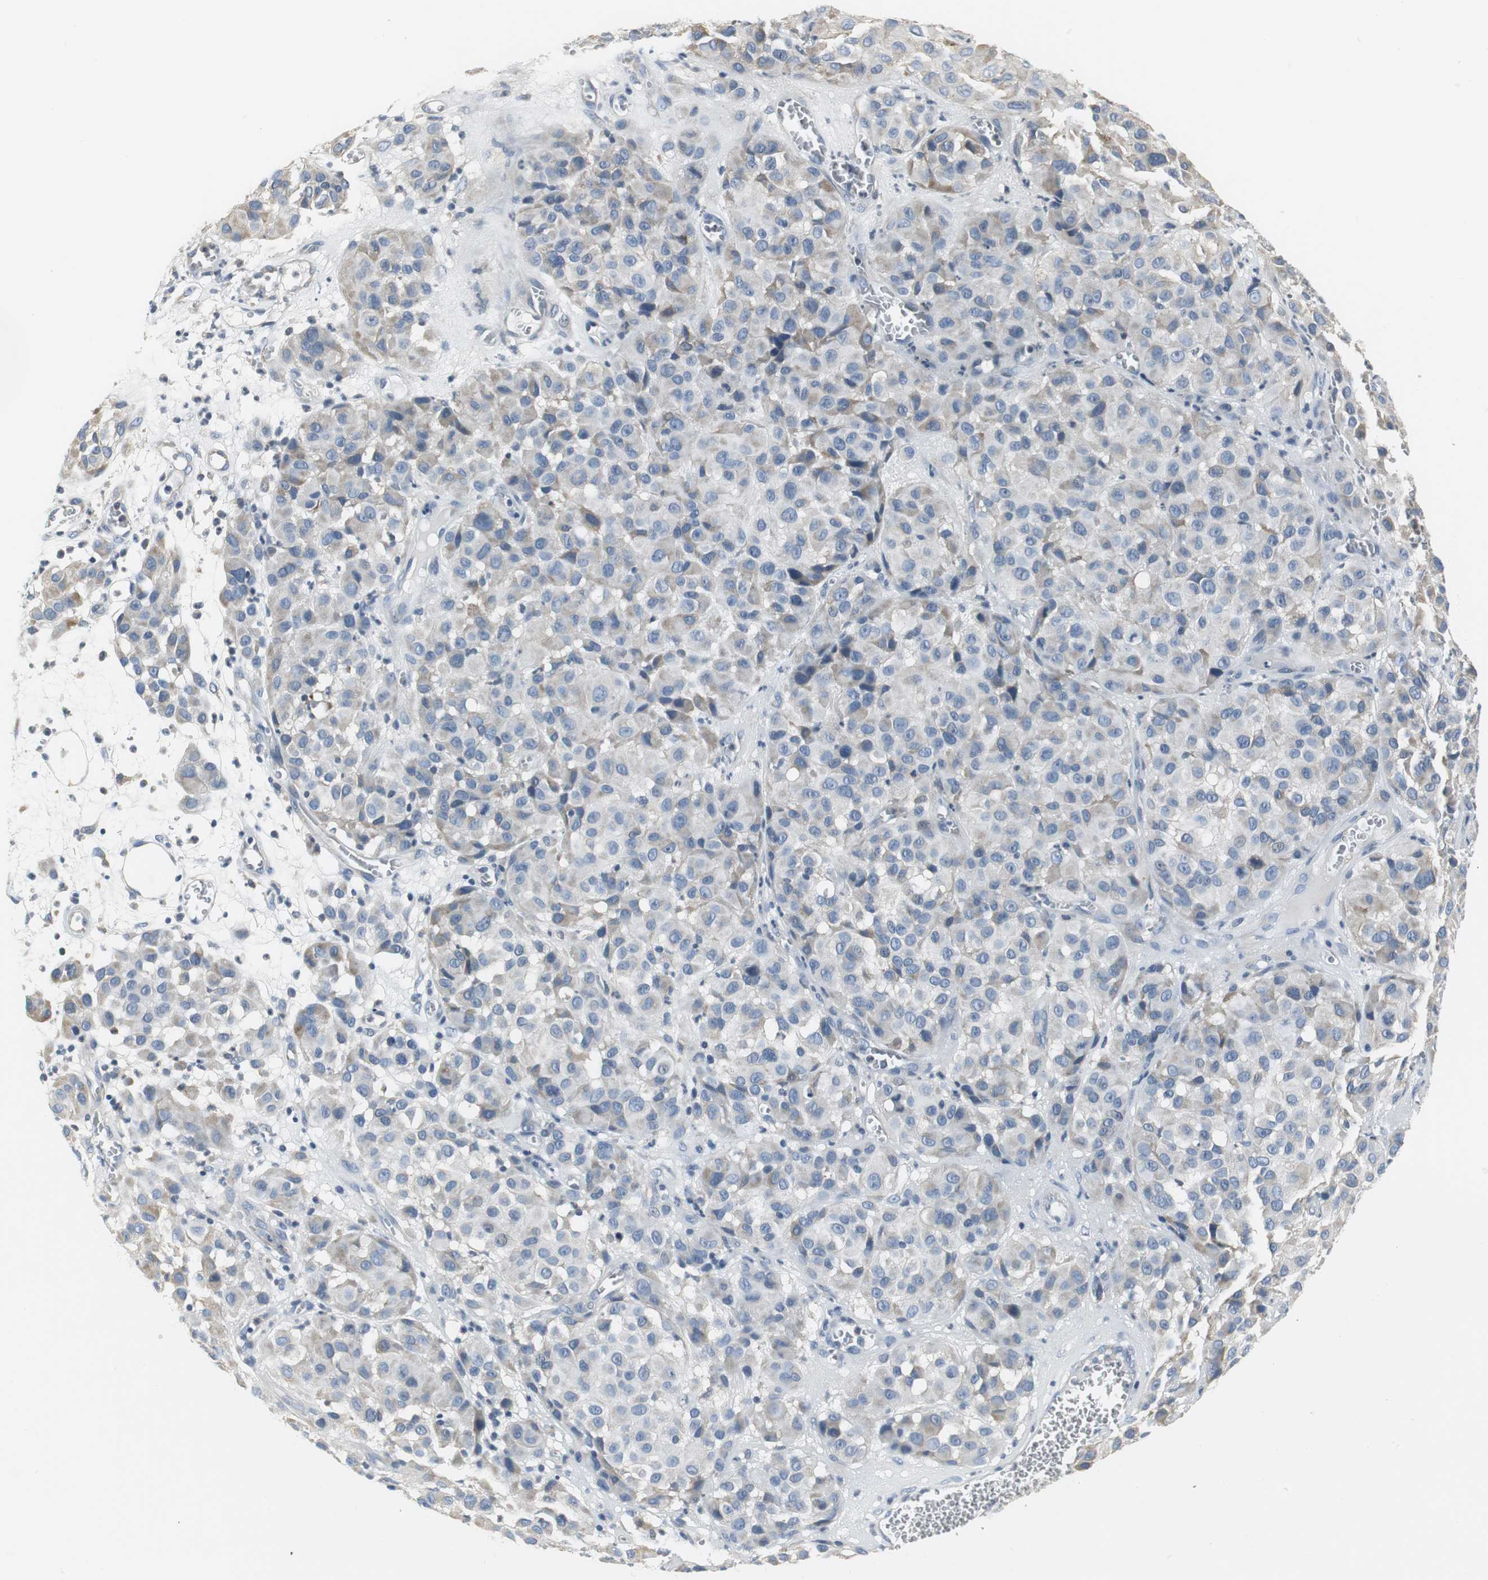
{"staining": {"intensity": "weak", "quantity": "25%-75%", "location": "cytoplasmic/membranous"}, "tissue": "melanoma", "cell_type": "Tumor cells", "image_type": "cancer", "snomed": [{"axis": "morphology", "description": "Malignant melanoma, NOS"}, {"axis": "topography", "description": "Skin"}], "caption": "An immunohistochemistry (IHC) micrograph of tumor tissue is shown. Protein staining in brown shows weak cytoplasmic/membranous positivity in melanoma within tumor cells. (DAB (3,3'-diaminobenzidine) IHC with brightfield microscopy, high magnification).", "gene": "SLC2A5", "patient": {"sex": "female", "age": 21}}